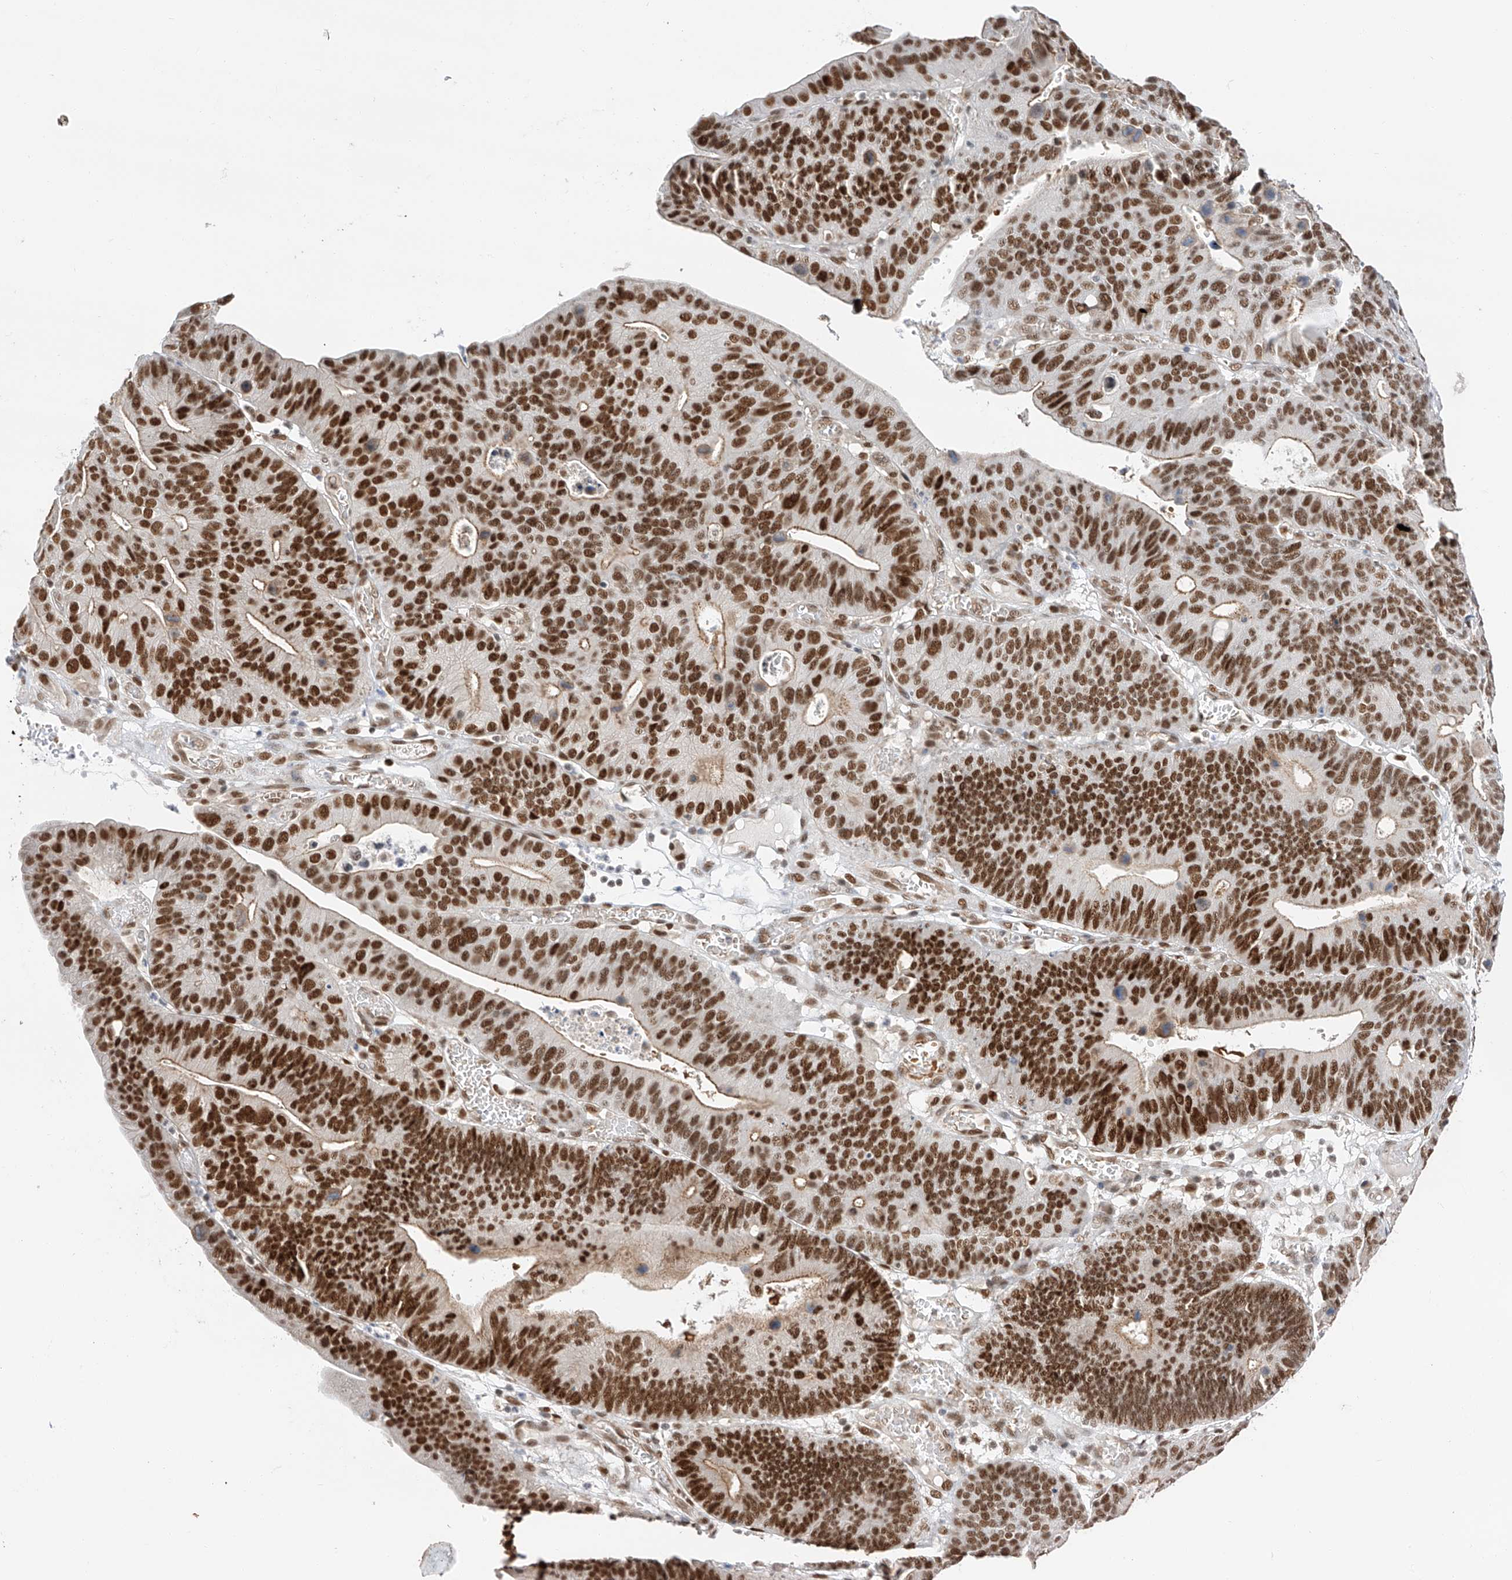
{"staining": {"intensity": "strong", "quantity": ">75%", "location": "nuclear"}, "tissue": "stomach cancer", "cell_type": "Tumor cells", "image_type": "cancer", "snomed": [{"axis": "morphology", "description": "Adenocarcinoma, NOS"}, {"axis": "topography", "description": "Stomach"}], "caption": "Protein analysis of stomach adenocarcinoma tissue reveals strong nuclear expression in about >75% of tumor cells.", "gene": "POGK", "patient": {"sex": "male", "age": 59}}